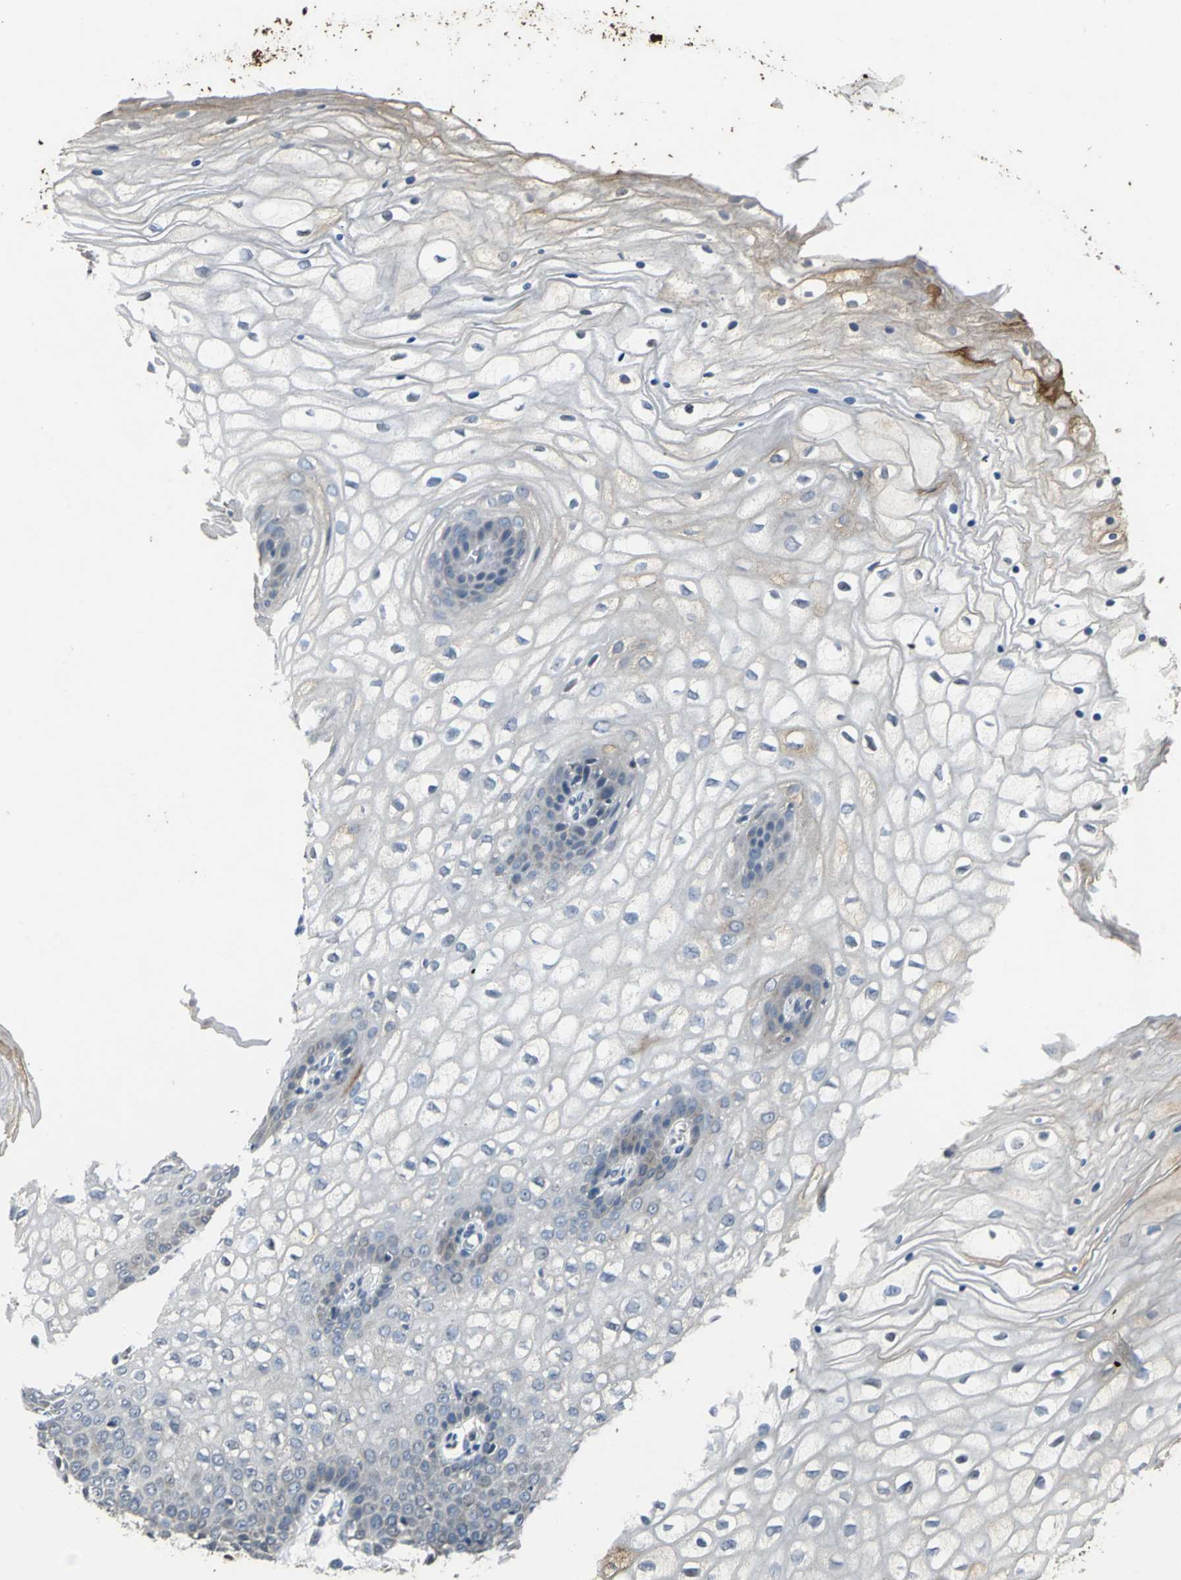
{"staining": {"intensity": "weak", "quantity": "<25%", "location": "cytoplasmic/membranous"}, "tissue": "vagina", "cell_type": "Squamous epithelial cells", "image_type": "normal", "snomed": [{"axis": "morphology", "description": "Normal tissue, NOS"}, {"axis": "topography", "description": "Vagina"}], "caption": "Immunohistochemical staining of benign human vagina demonstrates no significant positivity in squamous epithelial cells. Nuclei are stained in blue.", "gene": "JADE3", "patient": {"sex": "female", "age": 34}}